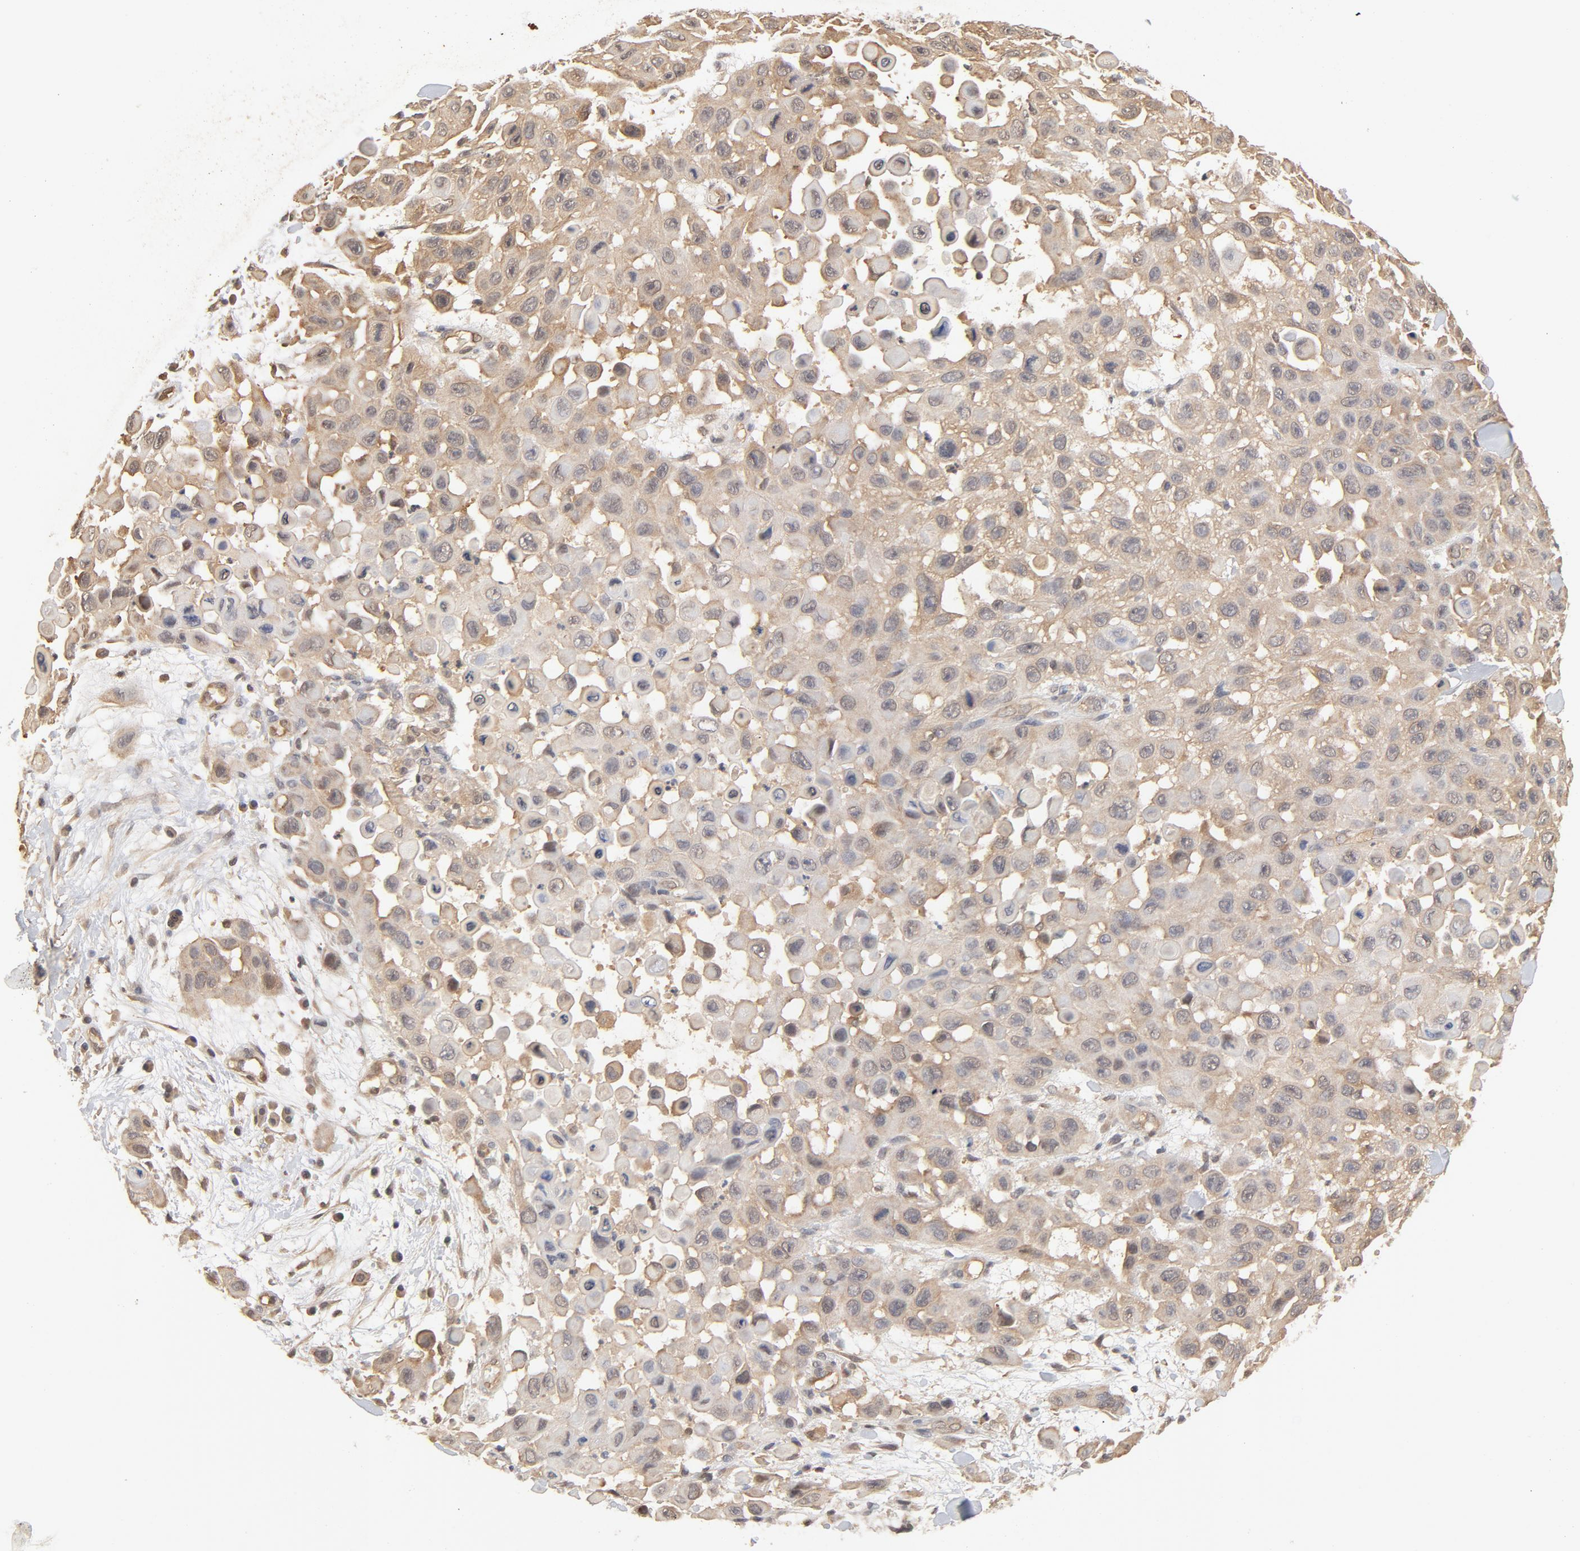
{"staining": {"intensity": "weak", "quantity": ">75%", "location": "cytoplasmic/membranous"}, "tissue": "skin cancer", "cell_type": "Tumor cells", "image_type": "cancer", "snomed": [{"axis": "morphology", "description": "Squamous cell carcinoma, NOS"}, {"axis": "topography", "description": "Skin"}], "caption": "Skin cancer (squamous cell carcinoma) stained with immunohistochemistry (IHC) demonstrates weak cytoplasmic/membranous positivity in approximately >75% of tumor cells. (DAB (3,3'-diaminobenzidine) = brown stain, brightfield microscopy at high magnification).", "gene": "CDC37", "patient": {"sex": "male", "age": 81}}